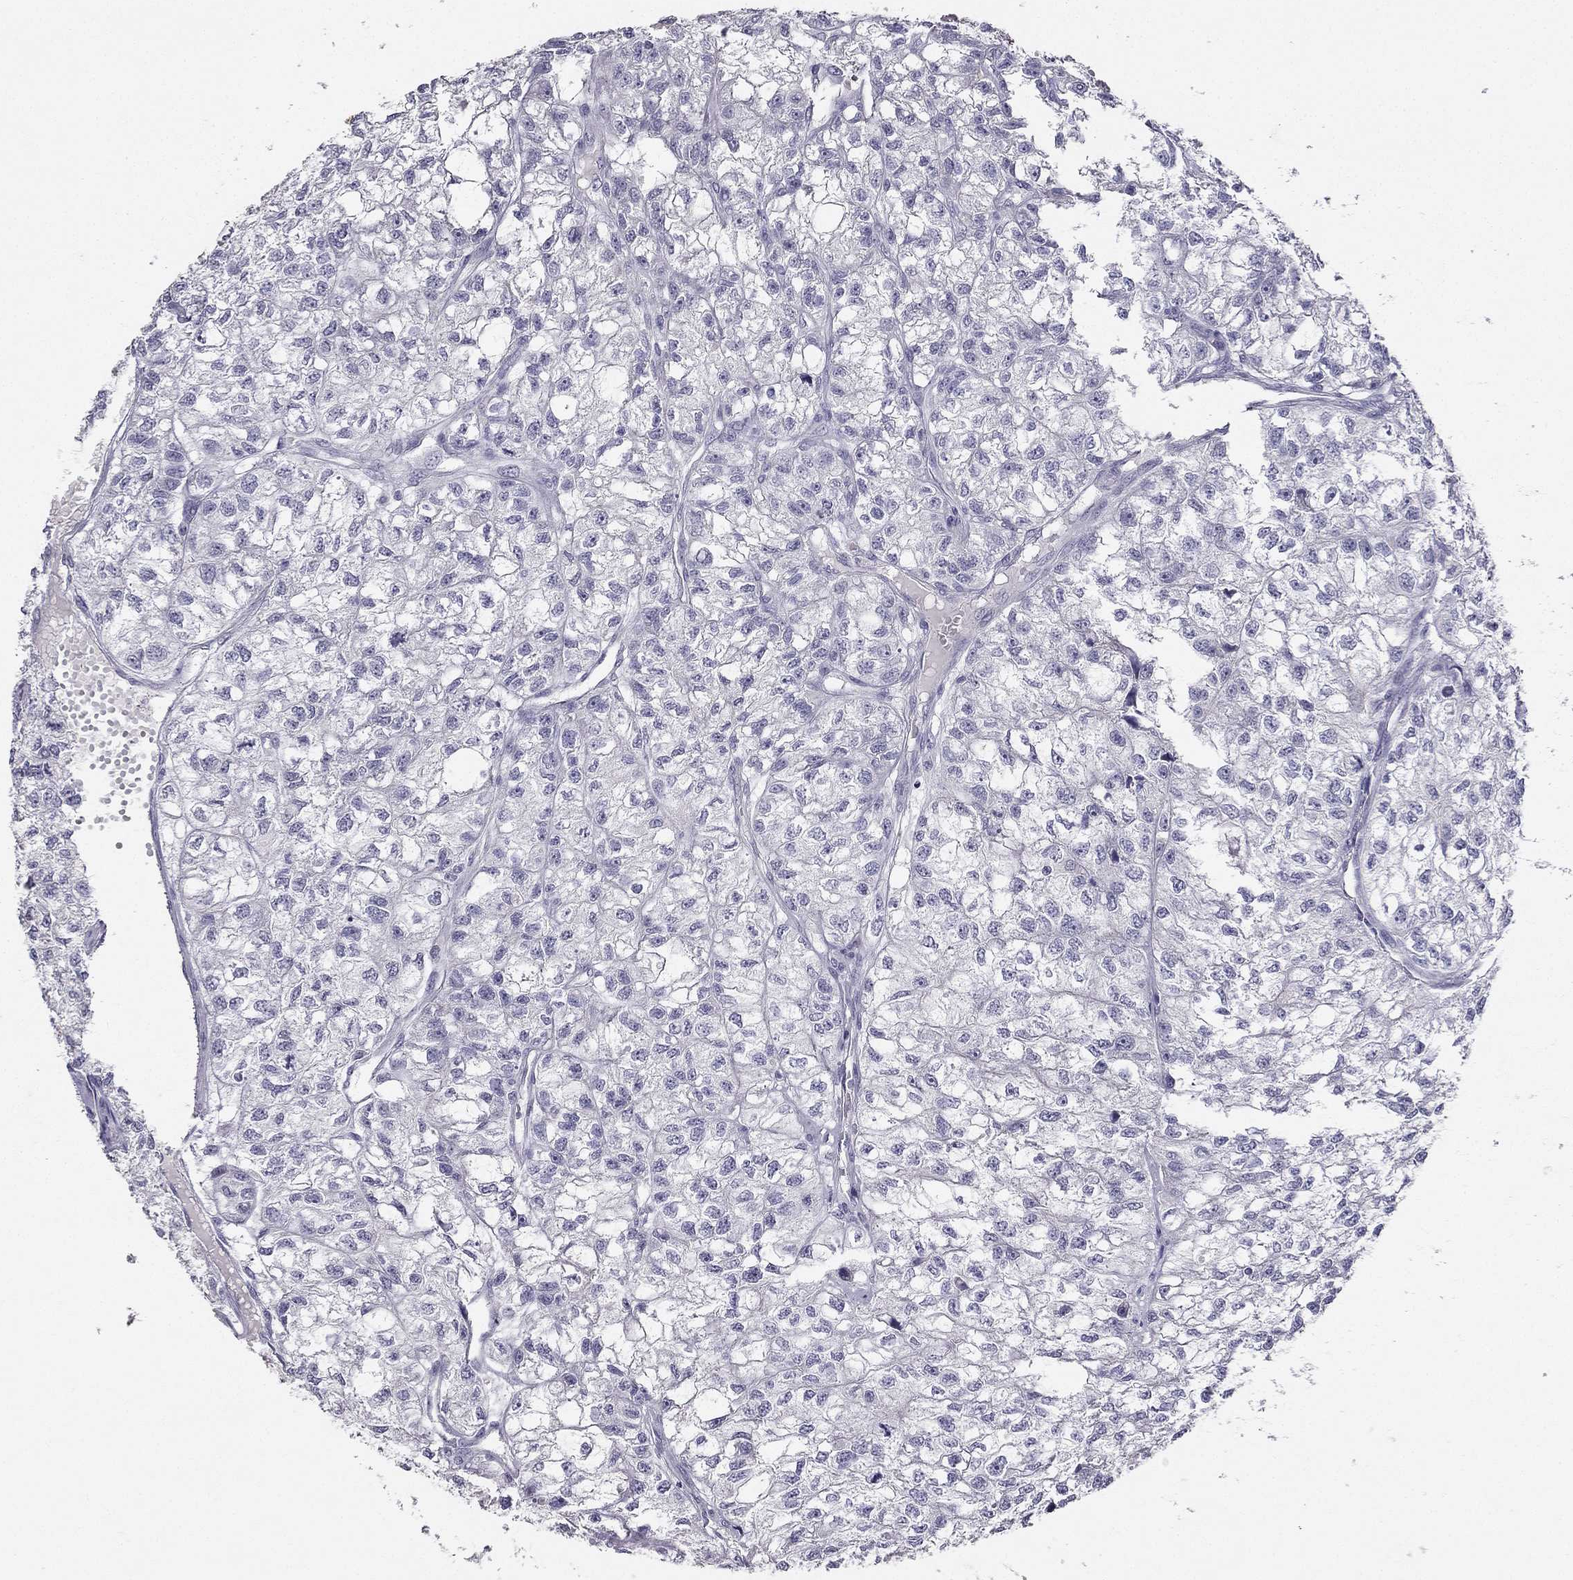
{"staining": {"intensity": "negative", "quantity": "none", "location": "none"}, "tissue": "renal cancer", "cell_type": "Tumor cells", "image_type": "cancer", "snomed": [{"axis": "morphology", "description": "Adenocarcinoma, NOS"}, {"axis": "topography", "description": "Kidney"}], "caption": "High power microscopy micrograph of an IHC photomicrograph of renal adenocarcinoma, revealing no significant positivity in tumor cells.", "gene": "CALB2", "patient": {"sex": "male", "age": 56}}